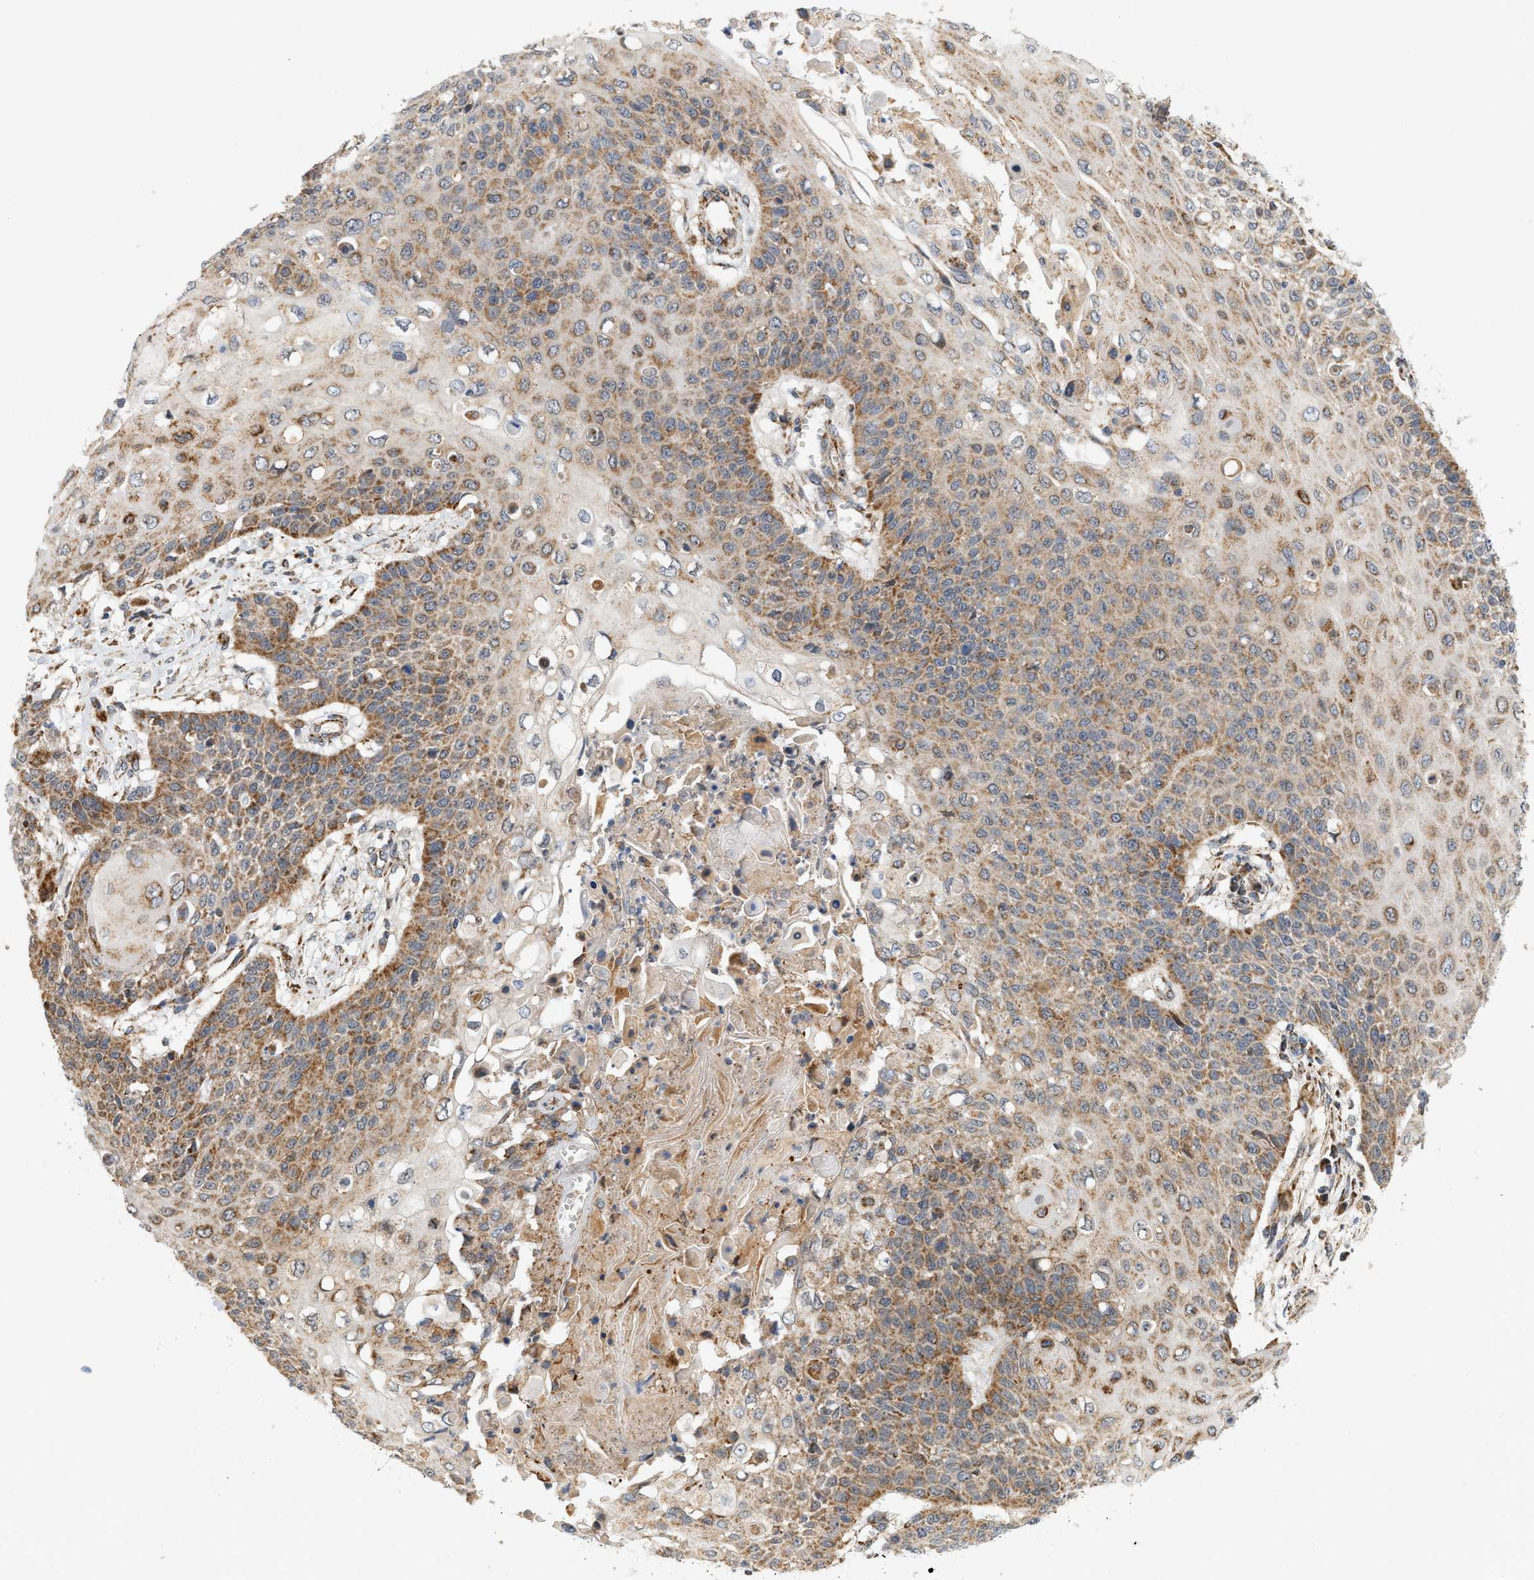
{"staining": {"intensity": "moderate", "quantity": ">75%", "location": "cytoplasmic/membranous"}, "tissue": "cervical cancer", "cell_type": "Tumor cells", "image_type": "cancer", "snomed": [{"axis": "morphology", "description": "Squamous cell carcinoma, NOS"}, {"axis": "topography", "description": "Cervix"}], "caption": "Cervical cancer (squamous cell carcinoma) stained for a protein (brown) shows moderate cytoplasmic/membranous positive staining in about >75% of tumor cells.", "gene": "MCU", "patient": {"sex": "female", "age": 39}}